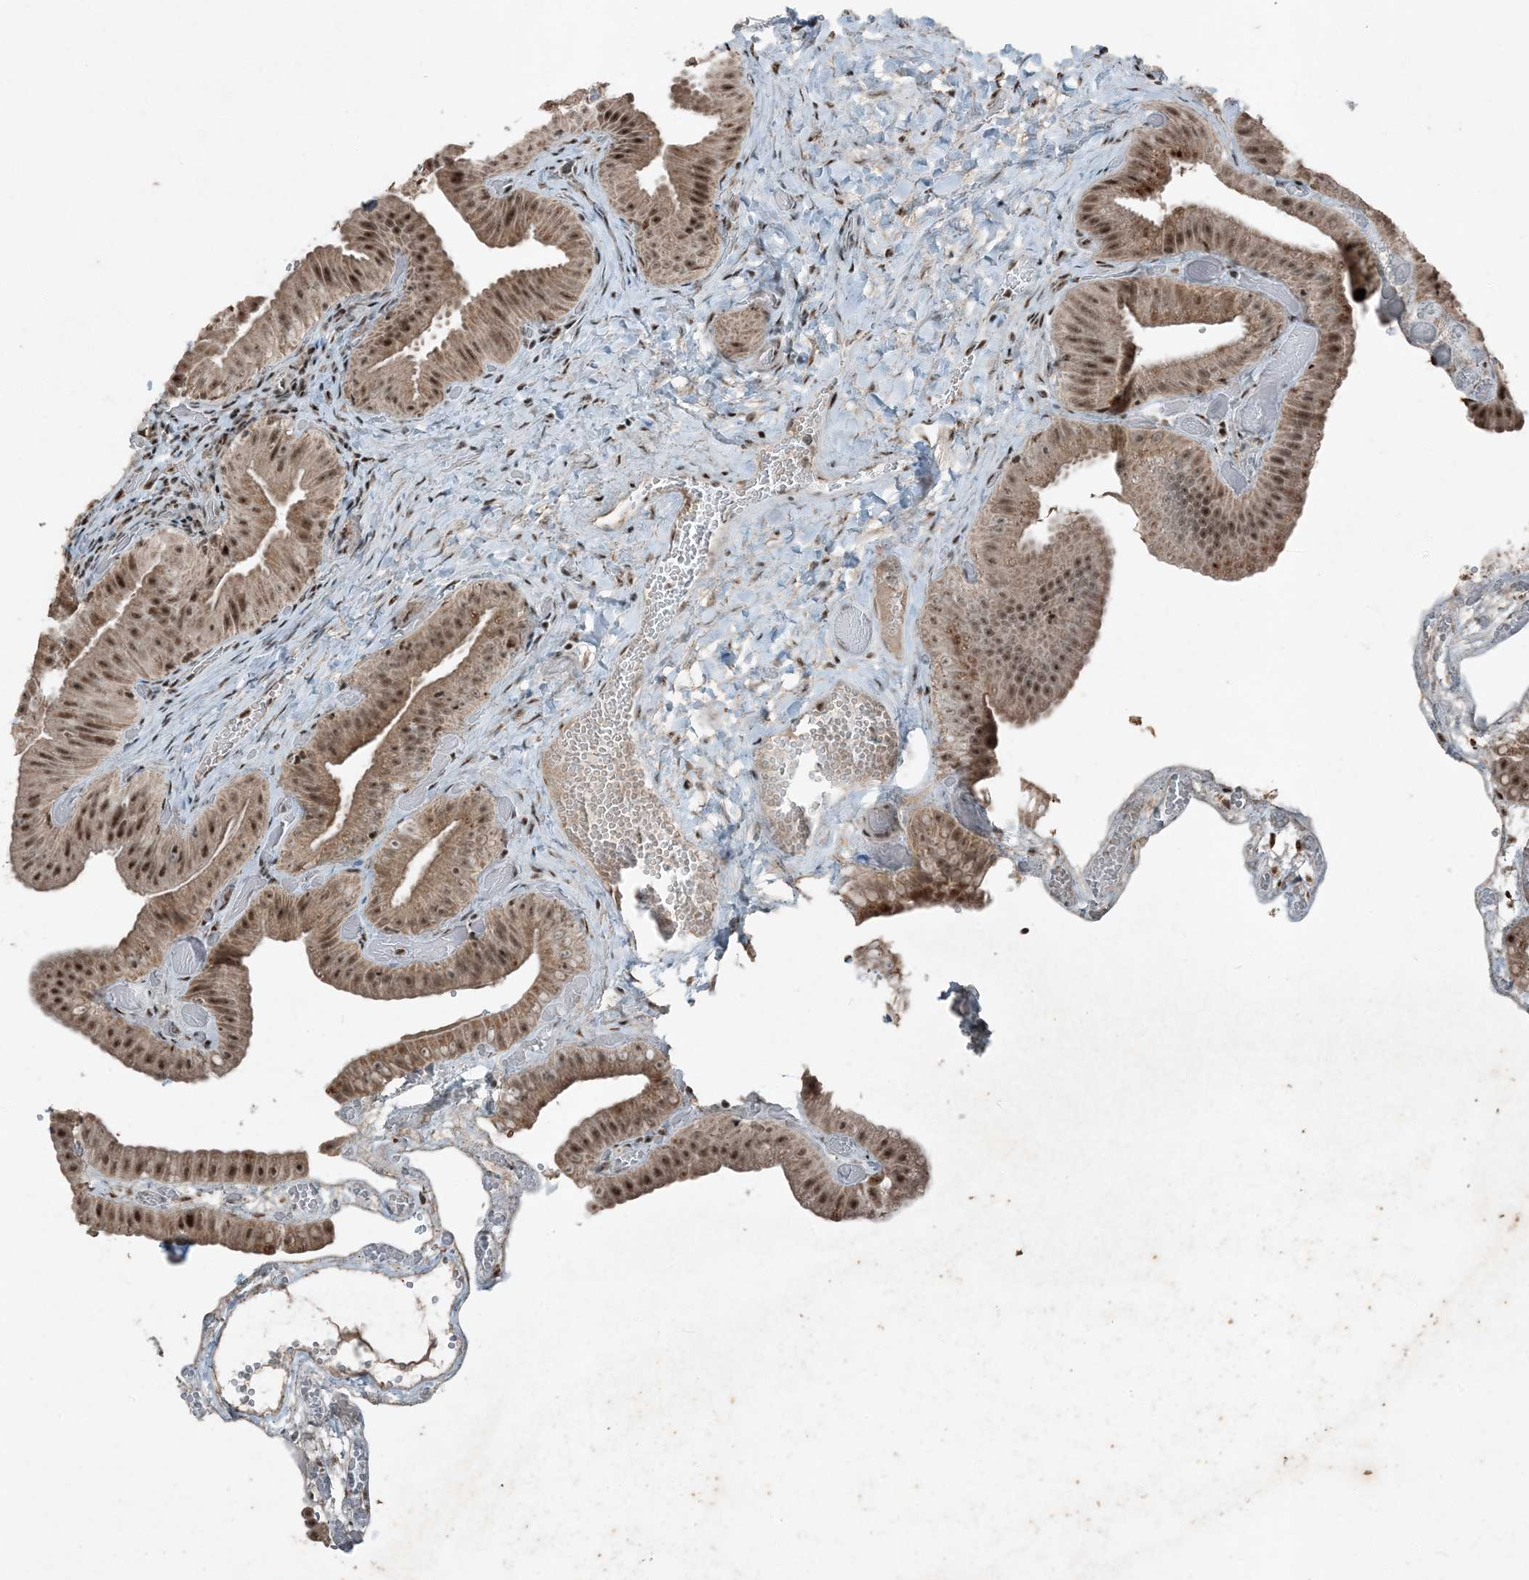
{"staining": {"intensity": "strong", "quantity": ">75%", "location": "nuclear"}, "tissue": "gallbladder", "cell_type": "Glandular cells", "image_type": "normal", "snomed": [{"axis": "morphology", "description": "Normal tissue, NOS"}, {"axis": "topography", "description": "Gallbladder"}], "caption": "Protein staining demonstrates strong nuclear staining in about >75% of glandular cells in normal gallbladder. The staining was performed using DAB (3,3'-diaminobenzidine) to visualize the protein expression in brown, while the nuclei were stained in blue with hematoxylin (Magnification: 20x).", "gene": "TADA2B", "patient": {"sex": "female", "age": 64}}